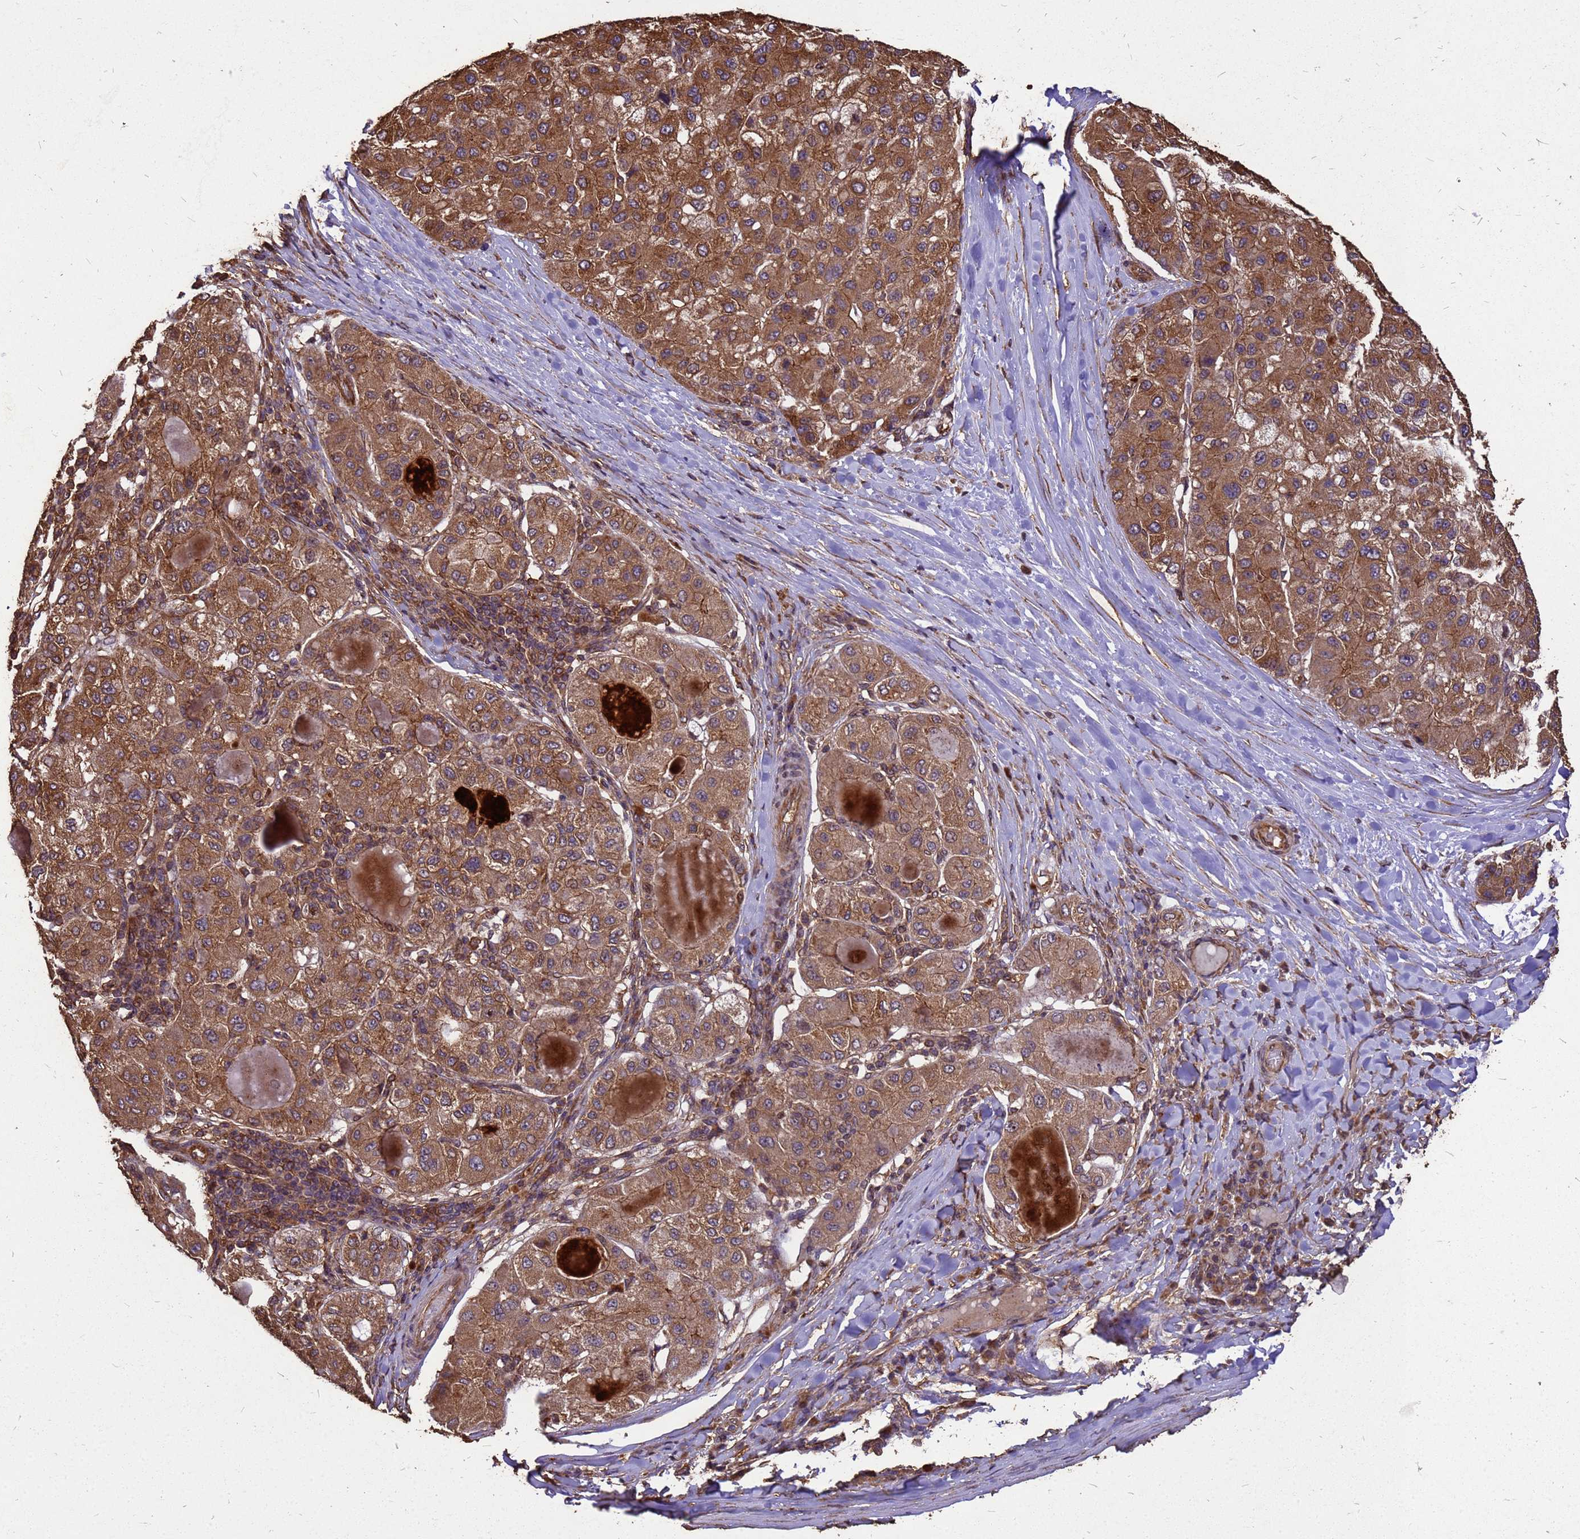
{"staining": {"intensity": "moderate", "quantity": ">75%", "location": "cytoplasmic/membranous"}, "tissue": "liver cancer", "cell_type": "Tumor cells", "image_type": "cancer", "snomed": [{"axis": "morphology", "description": "Carcinoma, Hepatocellular, NOS"}, {"axis": "topography", "description": "Liver"}], "caption": "Liver cancer (hepatocellular carcinoma) stained for a protein exhibits moderate cytoplasmic/membranous positivity in tumor cells.", "gene": "ZNF618", "patient": {"sex": "male", "age": 80}}